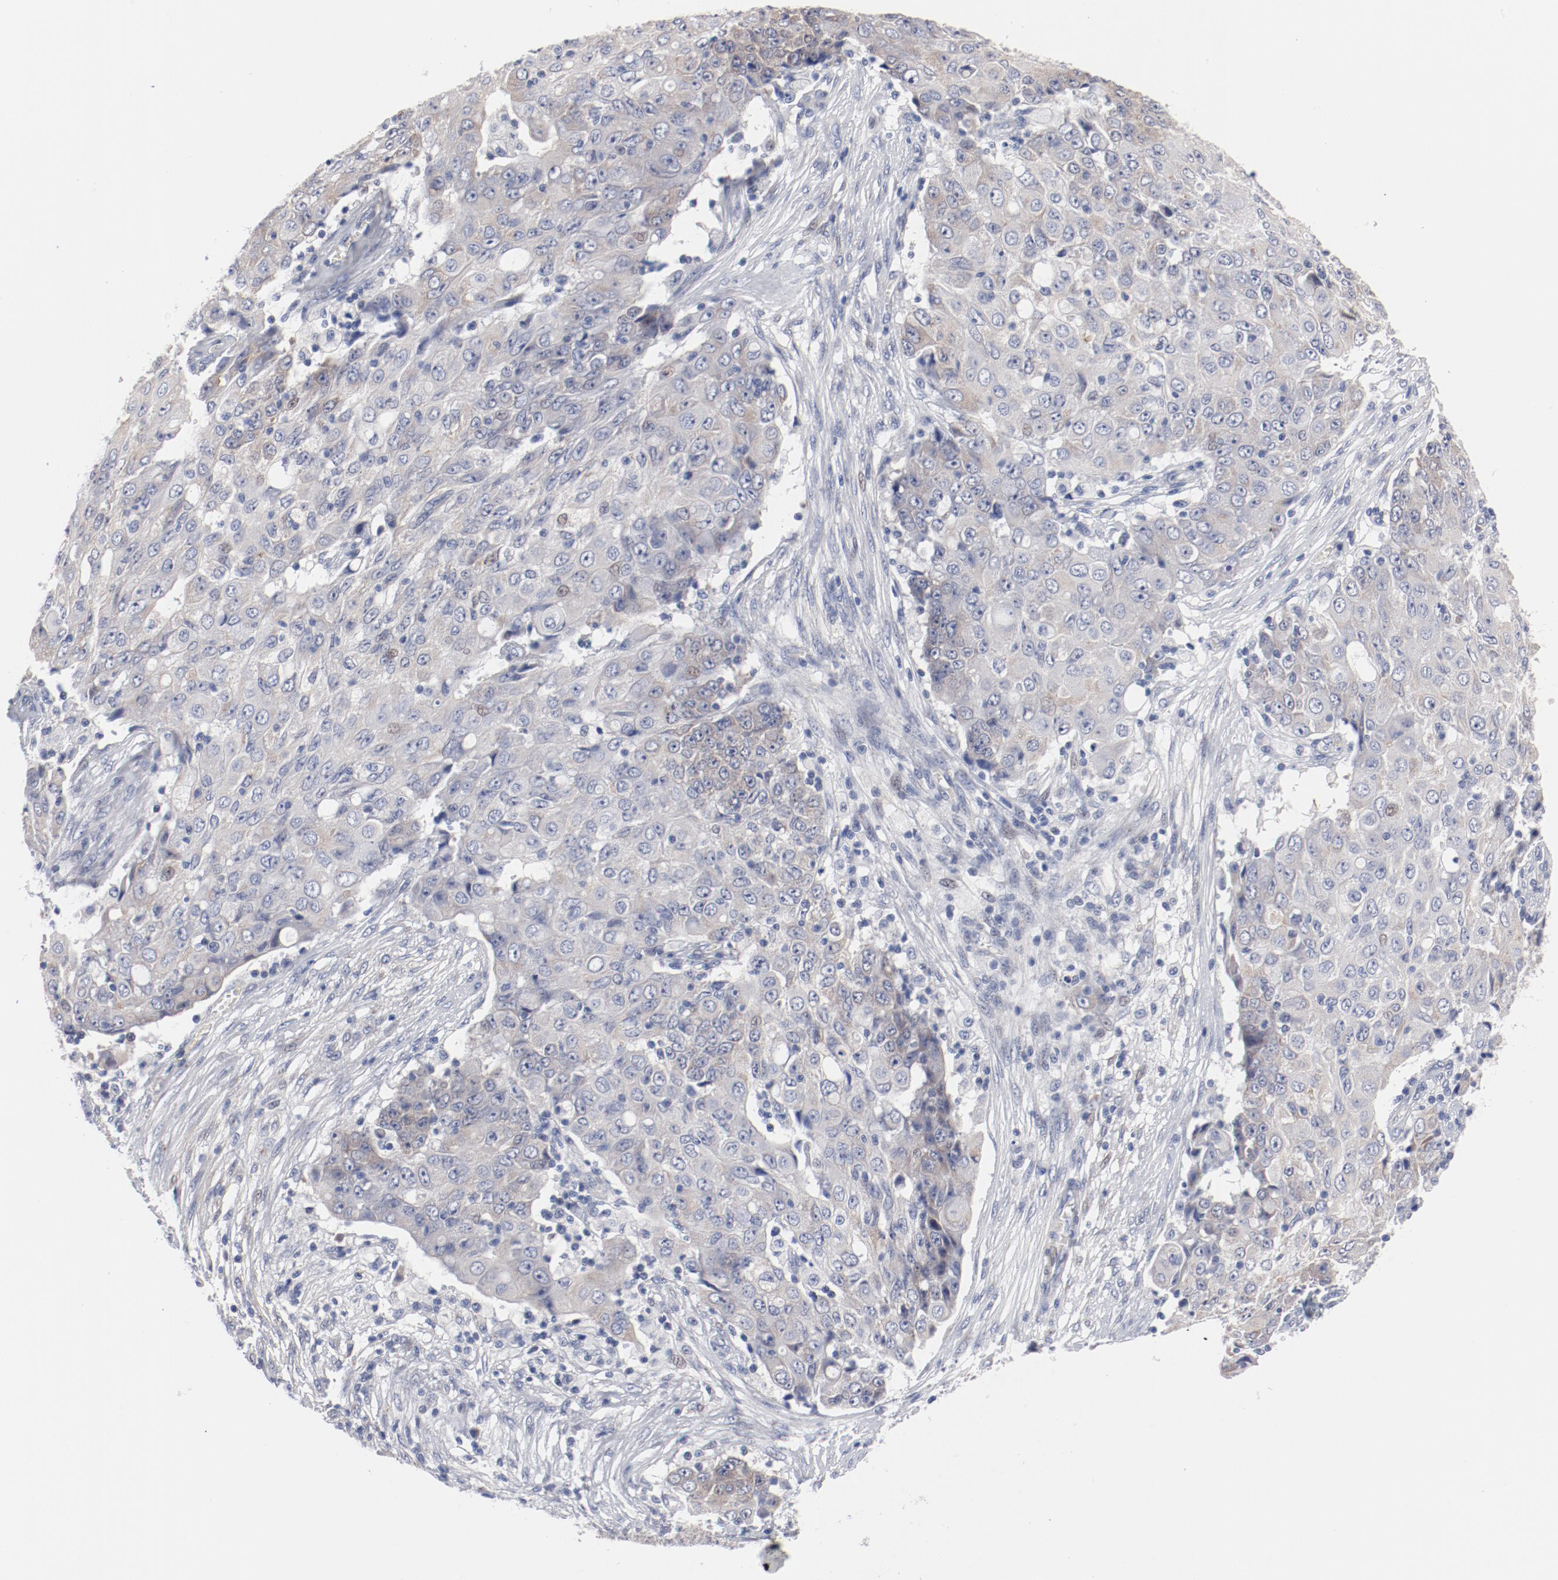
{"staining": {"intensity": "weak", "quantity": "25%-75%", "location": "cytoplasmic/membranous"}, "tissue": "ovarian cancer", "cell_type": "Tumor cells", "image_type": "cancer", "snomed": [{"axis": "morphology", "description": "Carcinoma, endometroid"}, {"axis": "topography", "description": "Ovary"}], "caption": "Ovarian cancer (endometroid carcinoma) stained for a protein (brown) displays weak cytoplasmic/membranous positive staining in approximately 25%-75% of tumor cells.", "gene": "GPR143", "patient": {"sex": "female", "age": 42}}